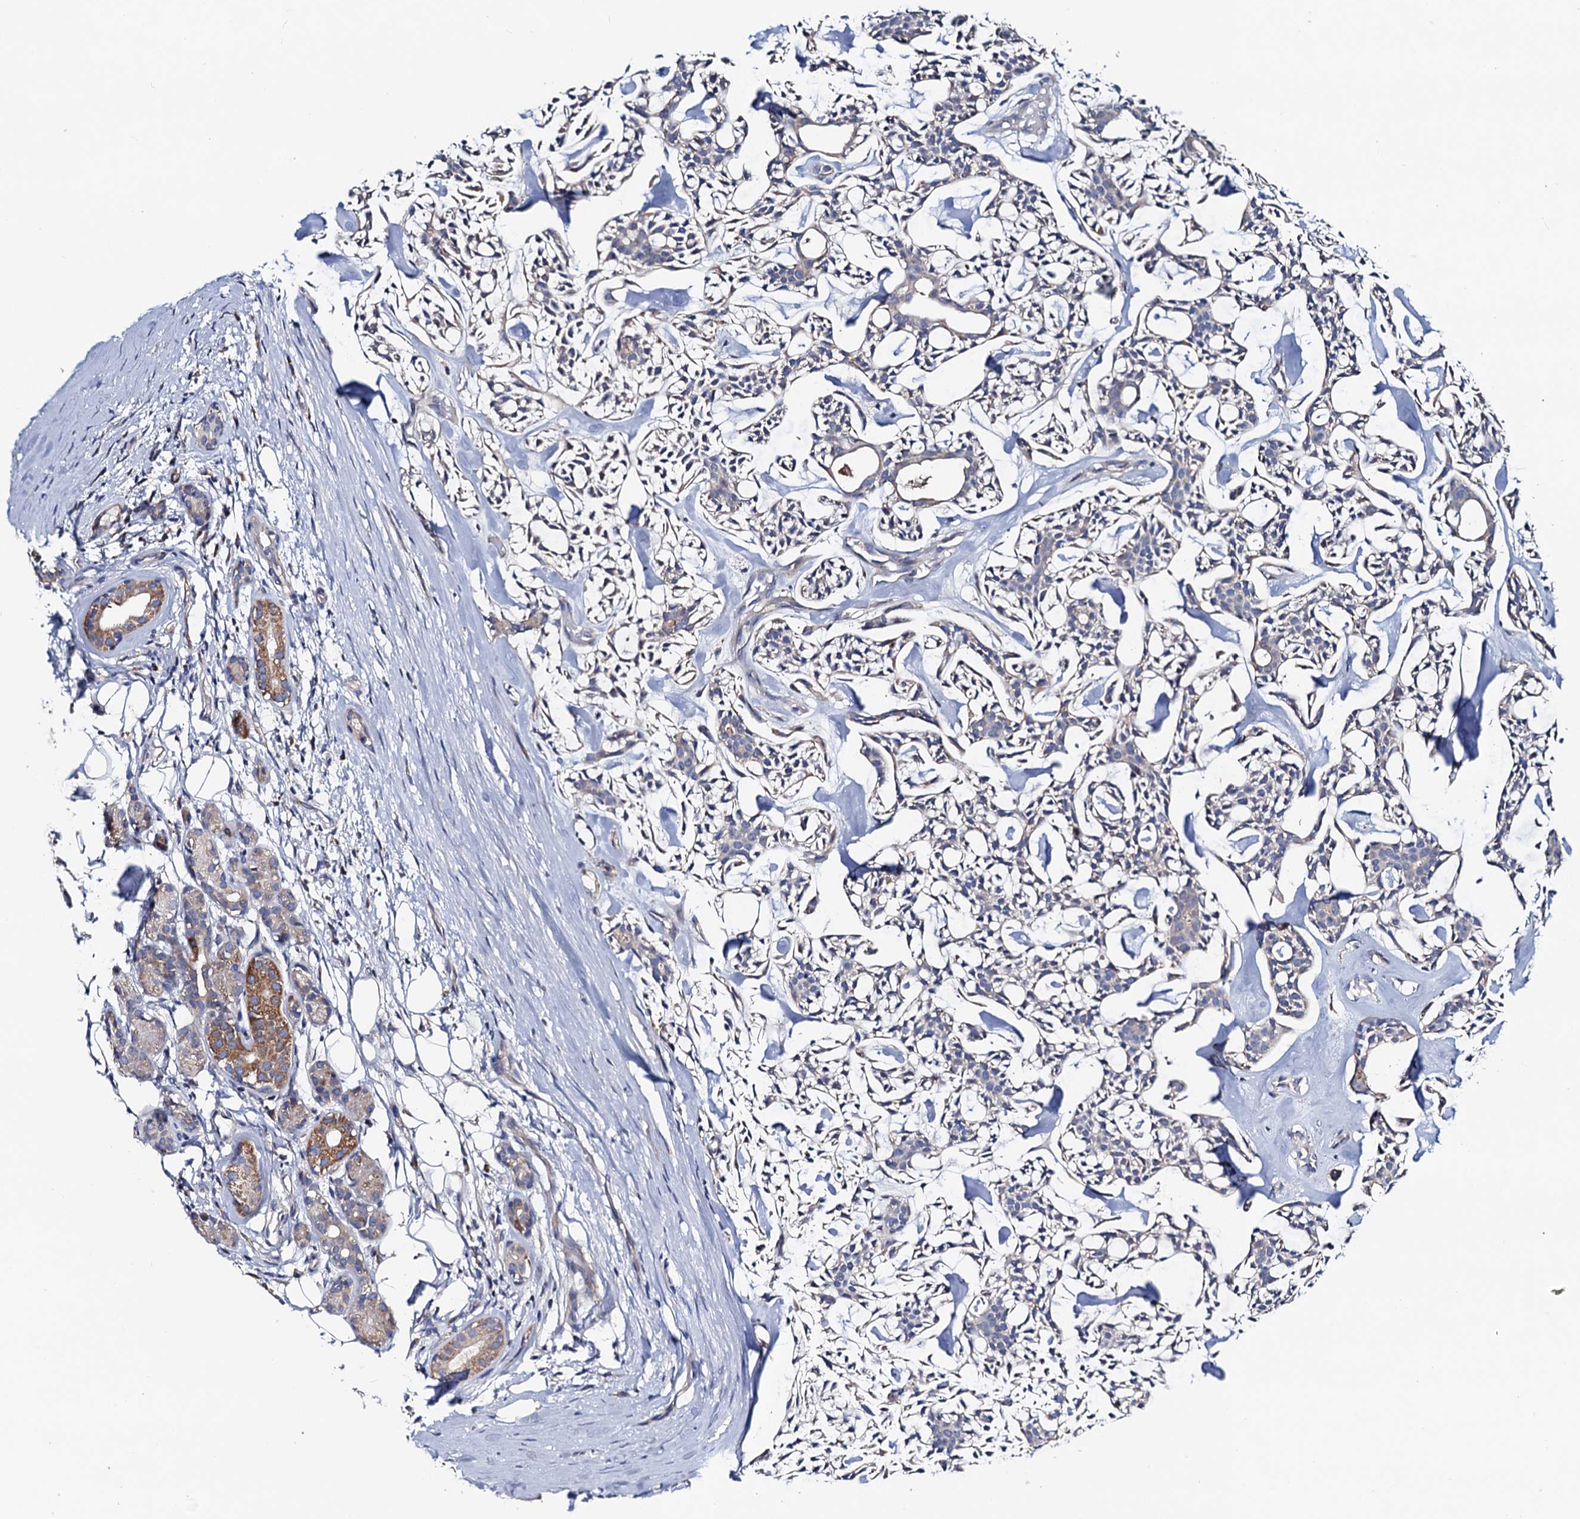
{"staining": {"intensity": "negative", "quantity": "none", "location": "none"}, "tissue": "head and neck cancer", "cell_type": "Tumor cells", "image_type": "cancer", "snomed": [{"axis": "morphology", "description": "Adenocarcinoma, NOS"}, {"axis": "topography", "description": "Salivary gland"}, {"axis": "topography", "description": "Head-Neck"}], "caption": "Immunohistochemical staining of head and neck adenocarcinoma reveals no significant positivity in tumor cells.", "gene": "MRPL48", "patient": {"sex": "male", "age": 55}}